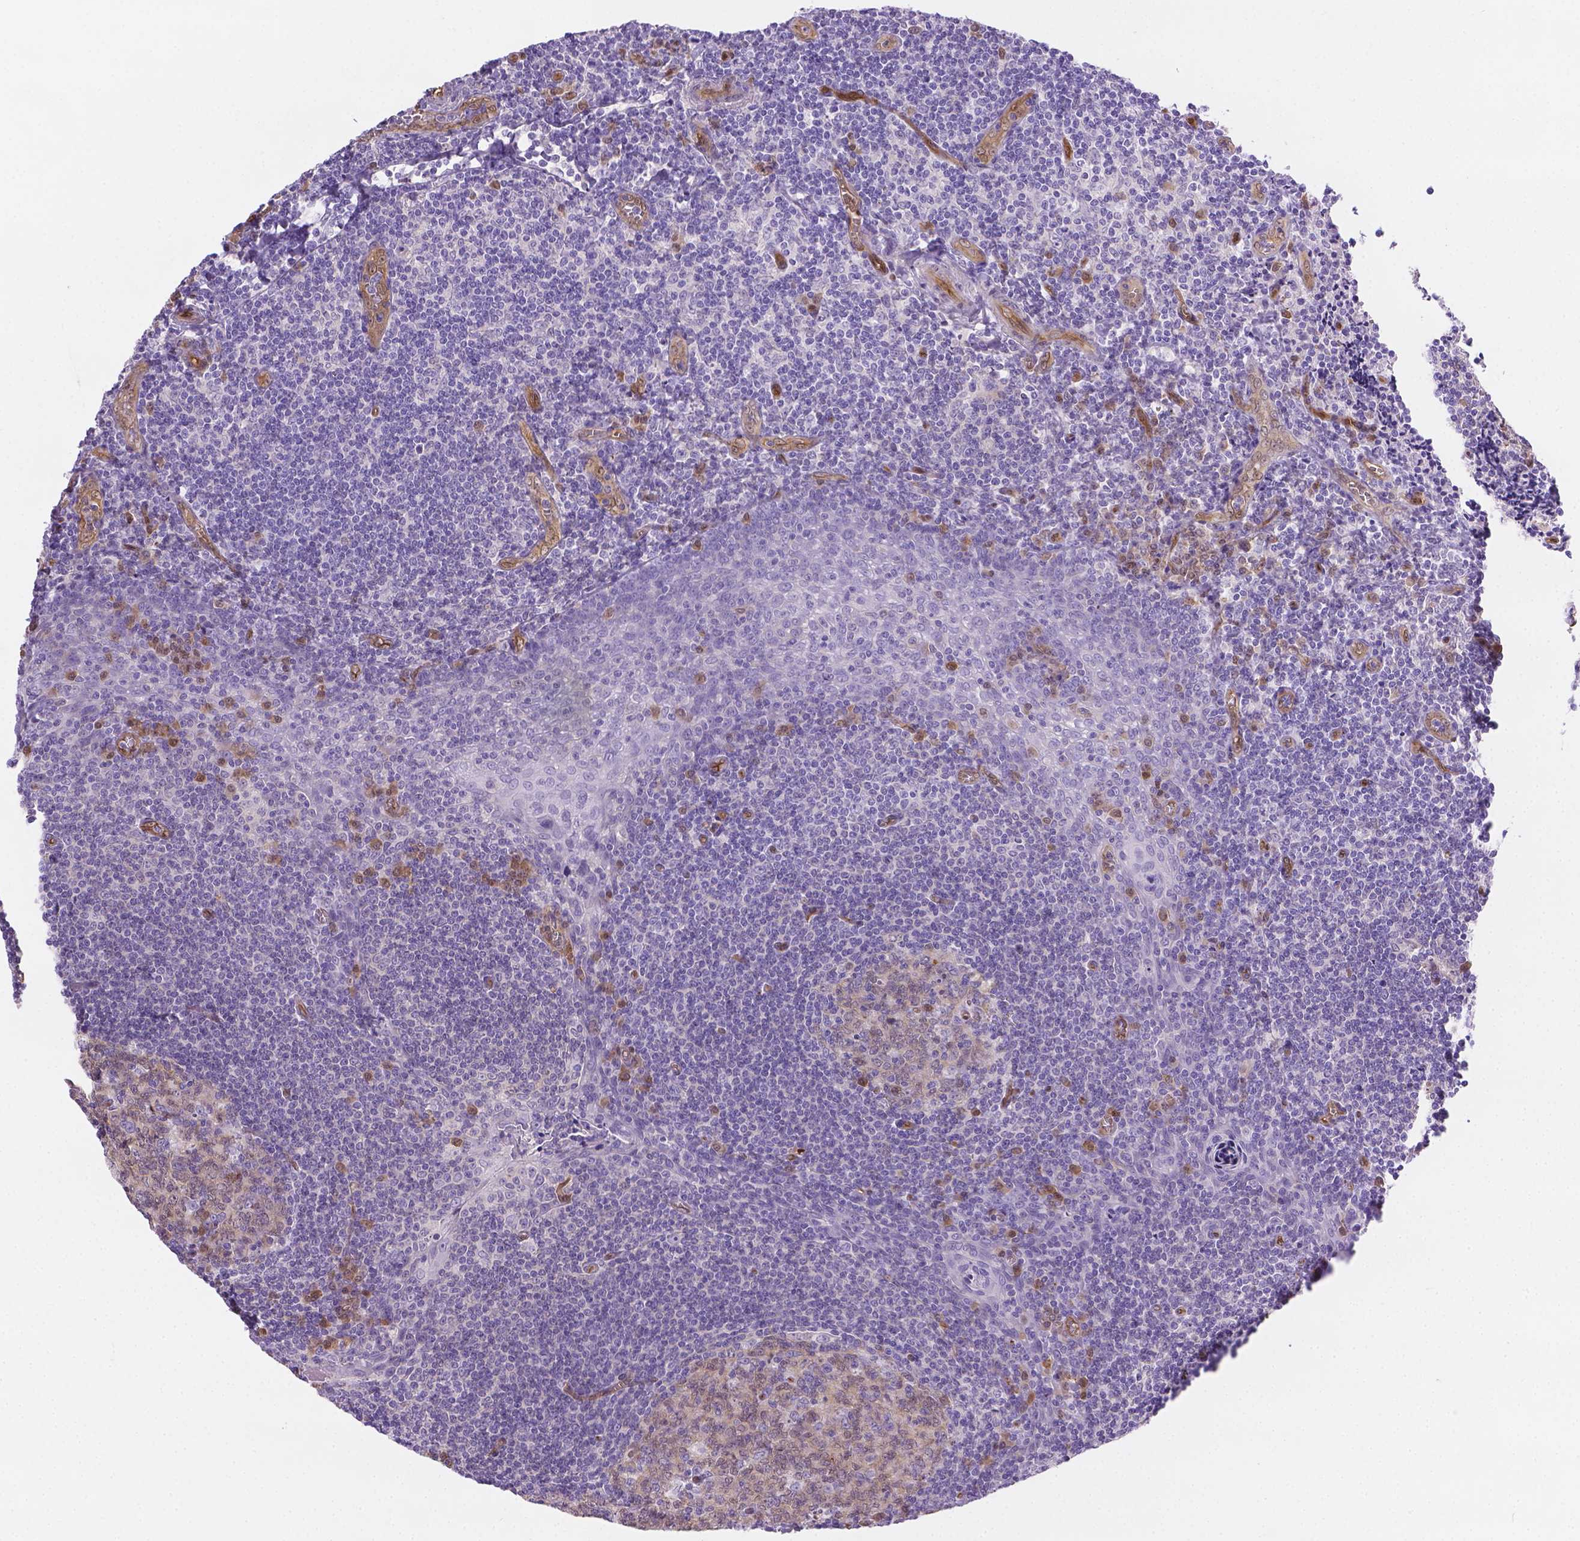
{"staining": {"intensity": "weak", "quantity": "25%-75%", "location": "nuclear"}, "tissue": "tonsil", "cell_type": "Germinal center cells", "image_type": "normal", "snomed": [{"axis": "morphology", "description": "Normal tissue, NOS"}, {"axis": "morphology", "description": "Inflammation, NOS"}, {"axis": "topography", "description": "Tonsil"}], "caption": "High-power microscopy captured an IHC histopathology image of benign tonsil, revealing weak nuclear positivity in approximately 25%-75% of germinal center cells.", "gene": "CLIC4", "patient": {"sex": "female", "age": 31}}